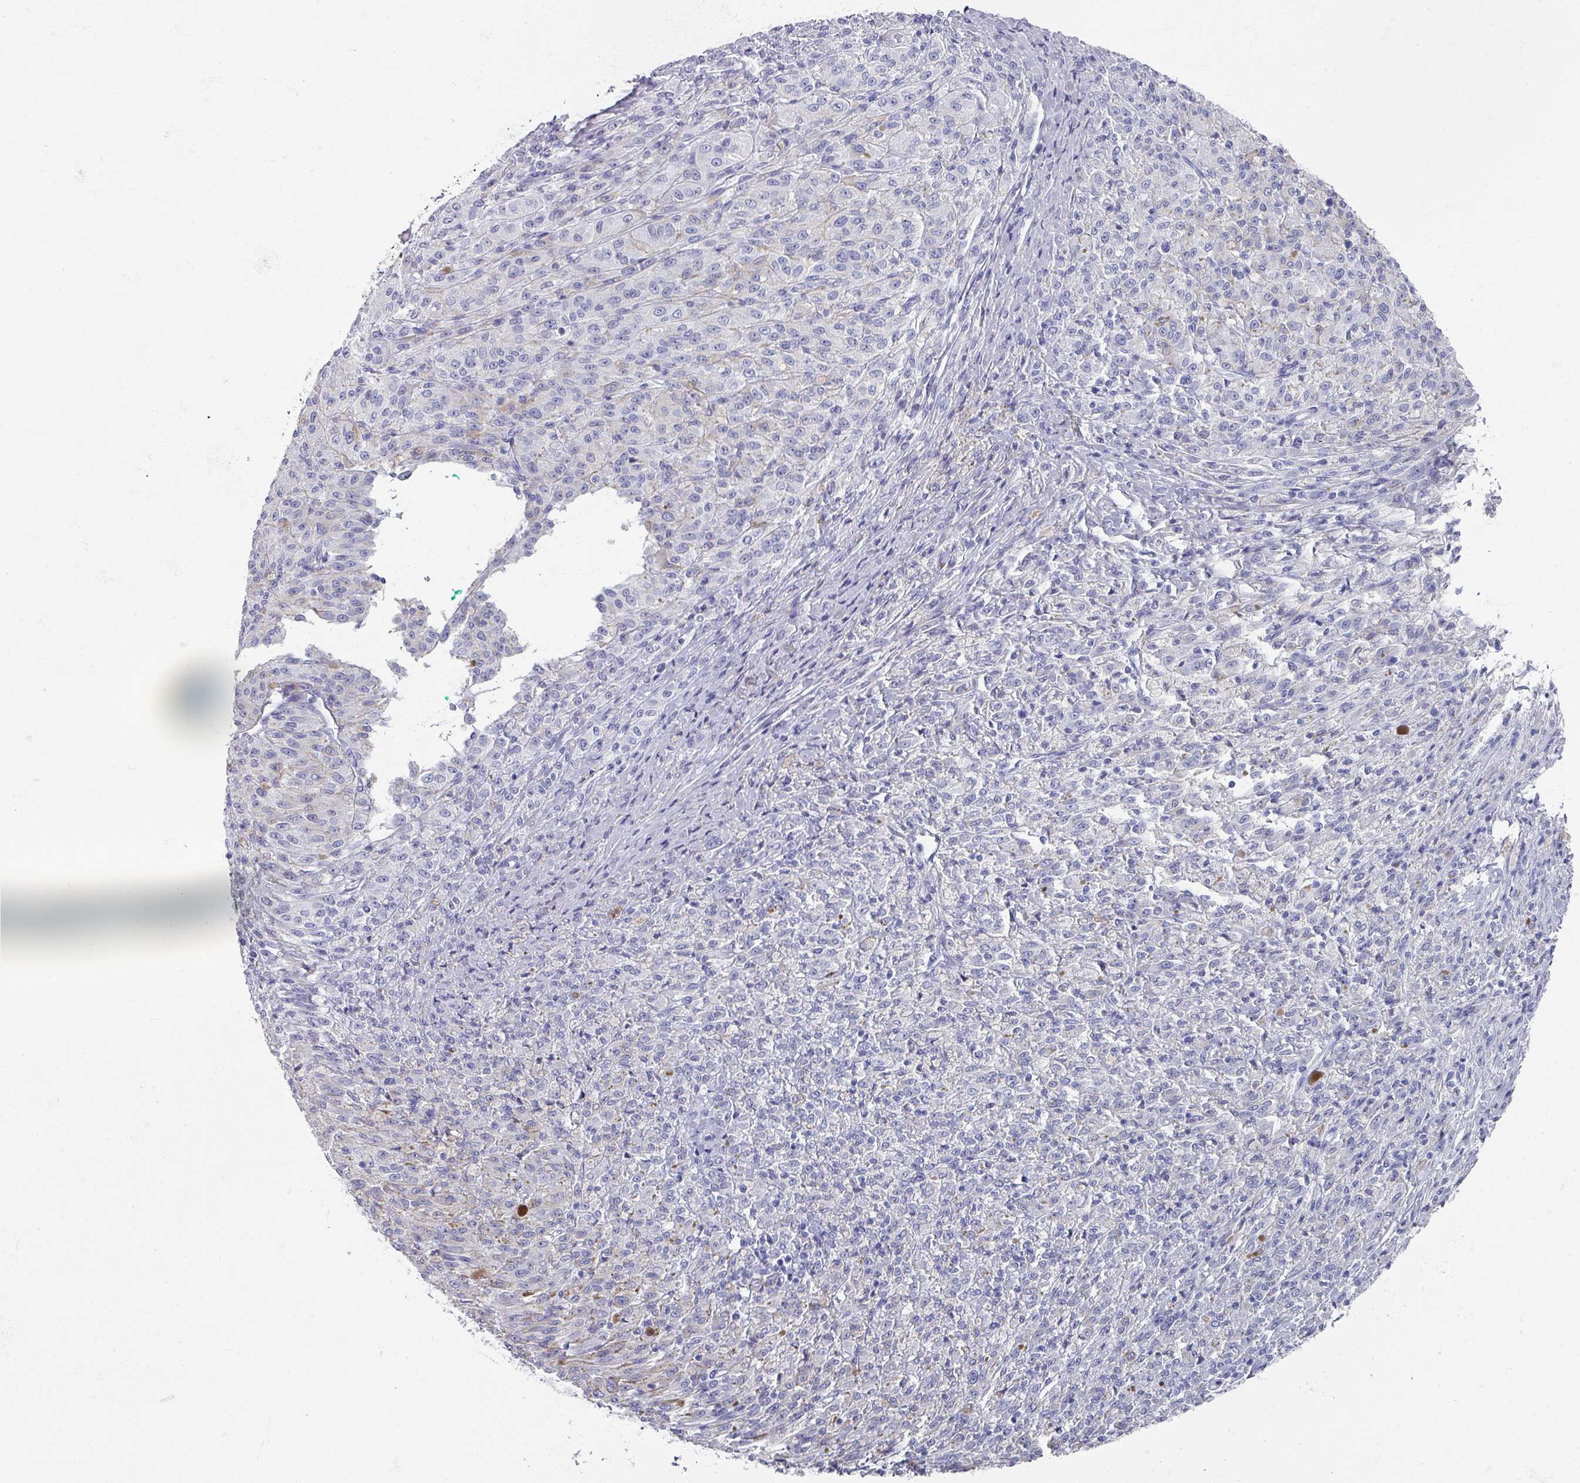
{"staining": {"intensity": "negative", "quantity": "none", "location": "none"}, "tissue": "melanoma", "cell_type": "Tumor cells", "image_type": "cancer", "snomed": [{"axis": "morphology", "description": "Malignant melanoma, NOS"}, {"axis": "topography", "description": "Skin"}], "caption": "Malignant melanoma was stained to show a protein in brown. There is no significant expression in tumor cells. Nuclei are stained in blue.", "gene": "OMG", "patient": {"sex": "female", "age": 52}}